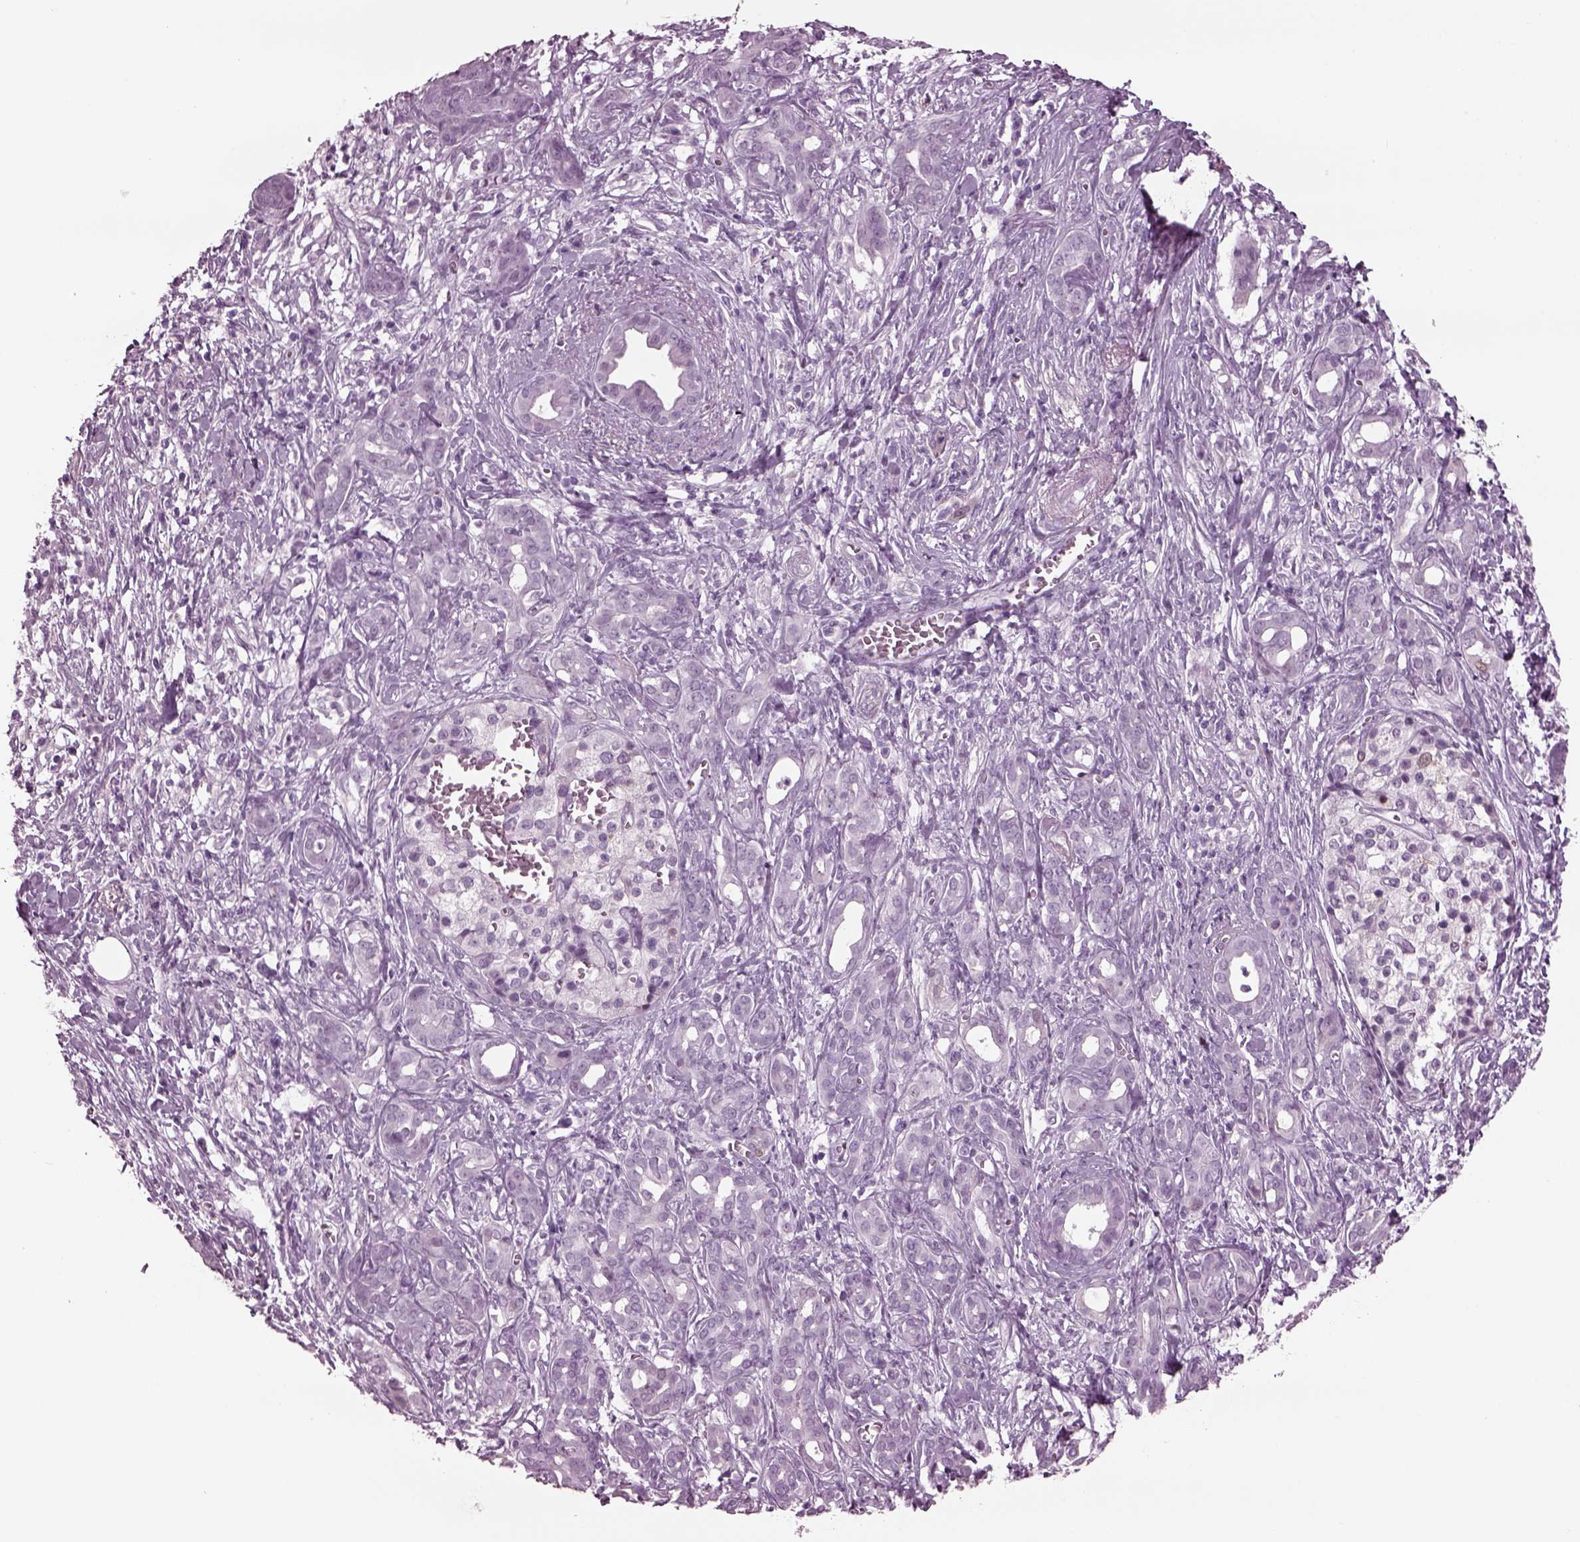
{"staining": {"intensity": "negative", "quantity": "none", "location": "none"}, "tissue": "pancreatic cancer", "cell_type": "Tumor cells", "image_type": "cancer", "snomed": [{"axis": "morphology", "description": "Adenocarcinoma, NOS"}, {"axis": "topography", "description": "Pancreas"}], "caption": "This is an IHC histopathology image of adenocarcinoma (pancreatic). There is no expression in tumor cells.", "gene": "TPPP2", "patient": {"sex": "male", "age": 61}}